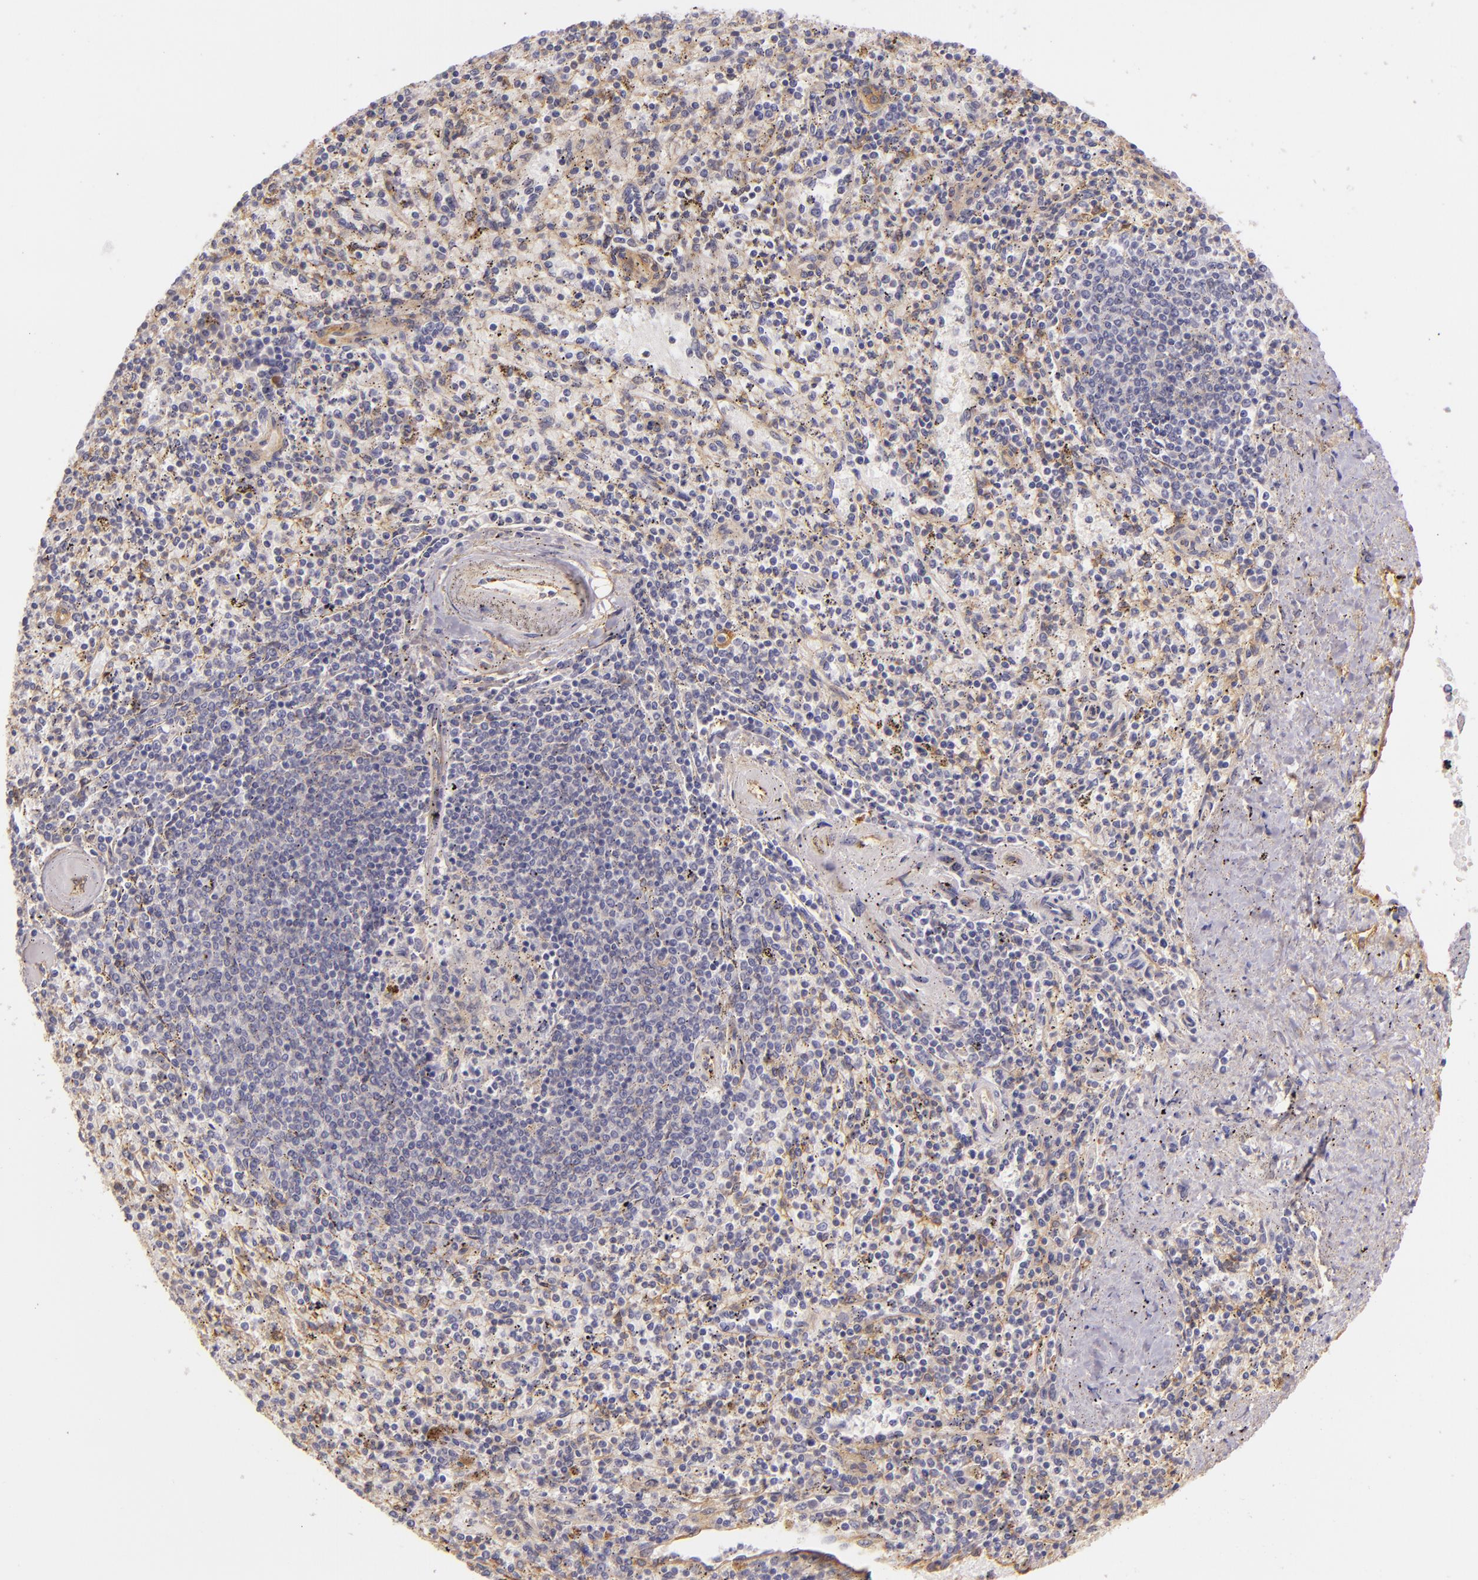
{"staining": {"intensity": "negative", "quantity": "none", "location": "none"}, "tissue": "spleen", "cell_type": "Cells in red pulp", "image_type": "normal", "snomed": [{"axis": "morphology", "description": "Normal tissue, NOS"}, {"axis": "topography", "description": "Spleen"}], "caption": "A photomicrograph of human spleen is negative for staining in cells in red pulp. (Stains: DAB (3,3'-diaminobenzidine) immunohistochemistry (IHC) with hematoxylin counter stain, Microscopy: brightfield microscopy at high magnification).", "gene": "CTSF", "patient": {"sex": "male", "age": 72}}